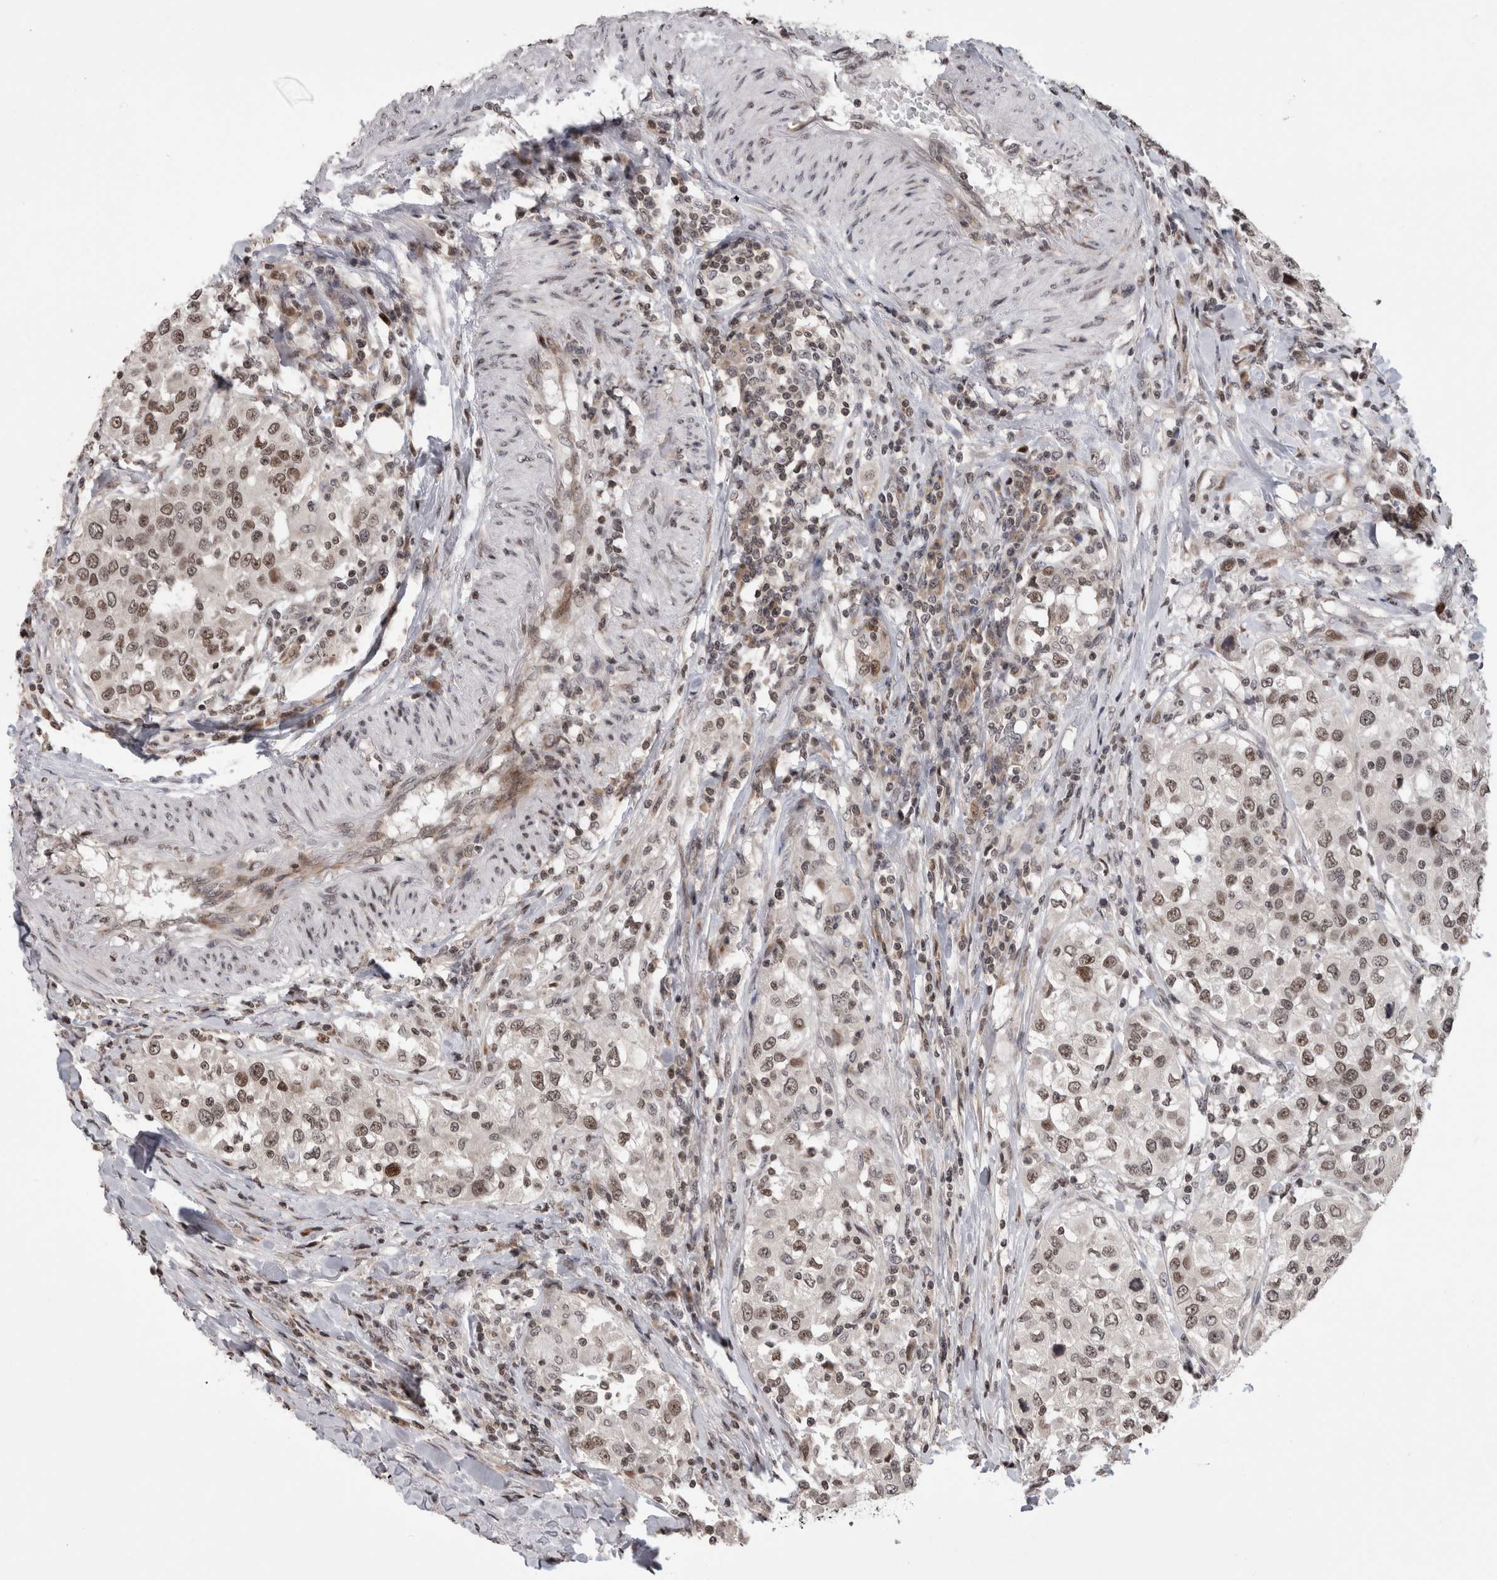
{"staining": {"intensity": "weak", "quantity": ">75%", "location": "nuclear"}, "tissue": "urothelial cancer", "cell_type": "Tumor cells", "image_type": "cancer", "snomed": [{"axis": "morphology", "description": "Urothelial carcinoma, High grade"}, {"axis": "topography", "description": "Urinary bladder"}], "caption": "IHC of human urothelial cancer displays low levels of weak nuclear expression in about >75% of tumor cells. Using DAB (brown) and hematoxylin (blue) stains, captured at high magnification using brightfield microscopy.", "gene": "ZBTB11", "patient": {"sex": "female", "age": 80}}